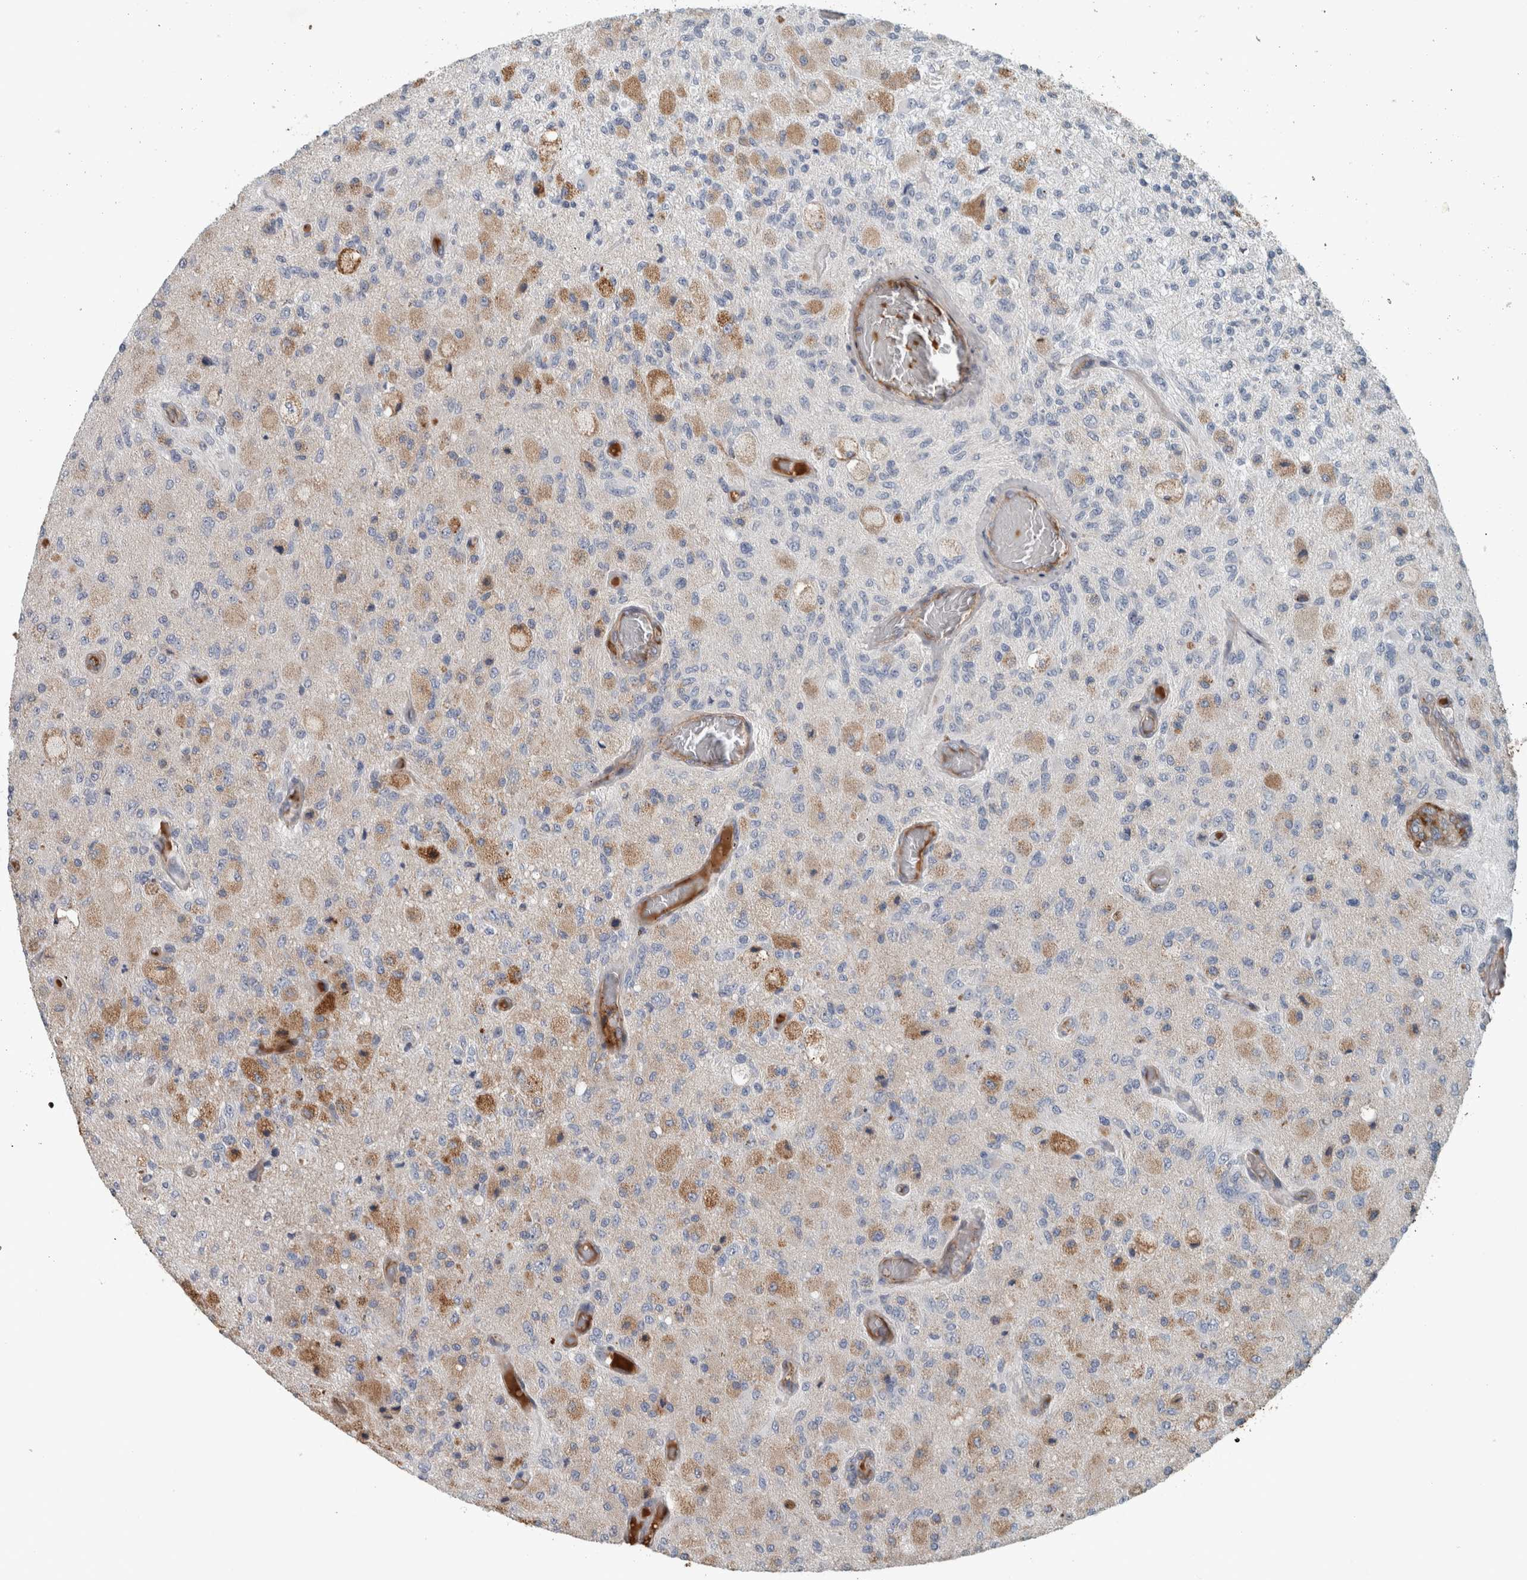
{"staining": {"intensity": "moderate", "quantity": "<25%", "location": "cytoplasmic/membranous"}, "tissue": "glioma", "cell_type": "Tumor cells", "image_type": "cancer", "snomed": [{"axis": "morphology", "description": "Normal tissue, NOS"}, {"axis": "morphology", "description": "Glioma, malignant, High grade"}, {"axis": "topography", "description": "Cerebral cortex"}], "caption": "This histopathology image reveals malignant high-grade glioma stained with immunohistochemistry to label a protein in brown. The cytoplasmic/membranous of tumor cells show moderate positivity for the protein. Nuclei are counter-stained blue.", "gene": "FN1", "patient": {"sex": "male", "age": 77}}